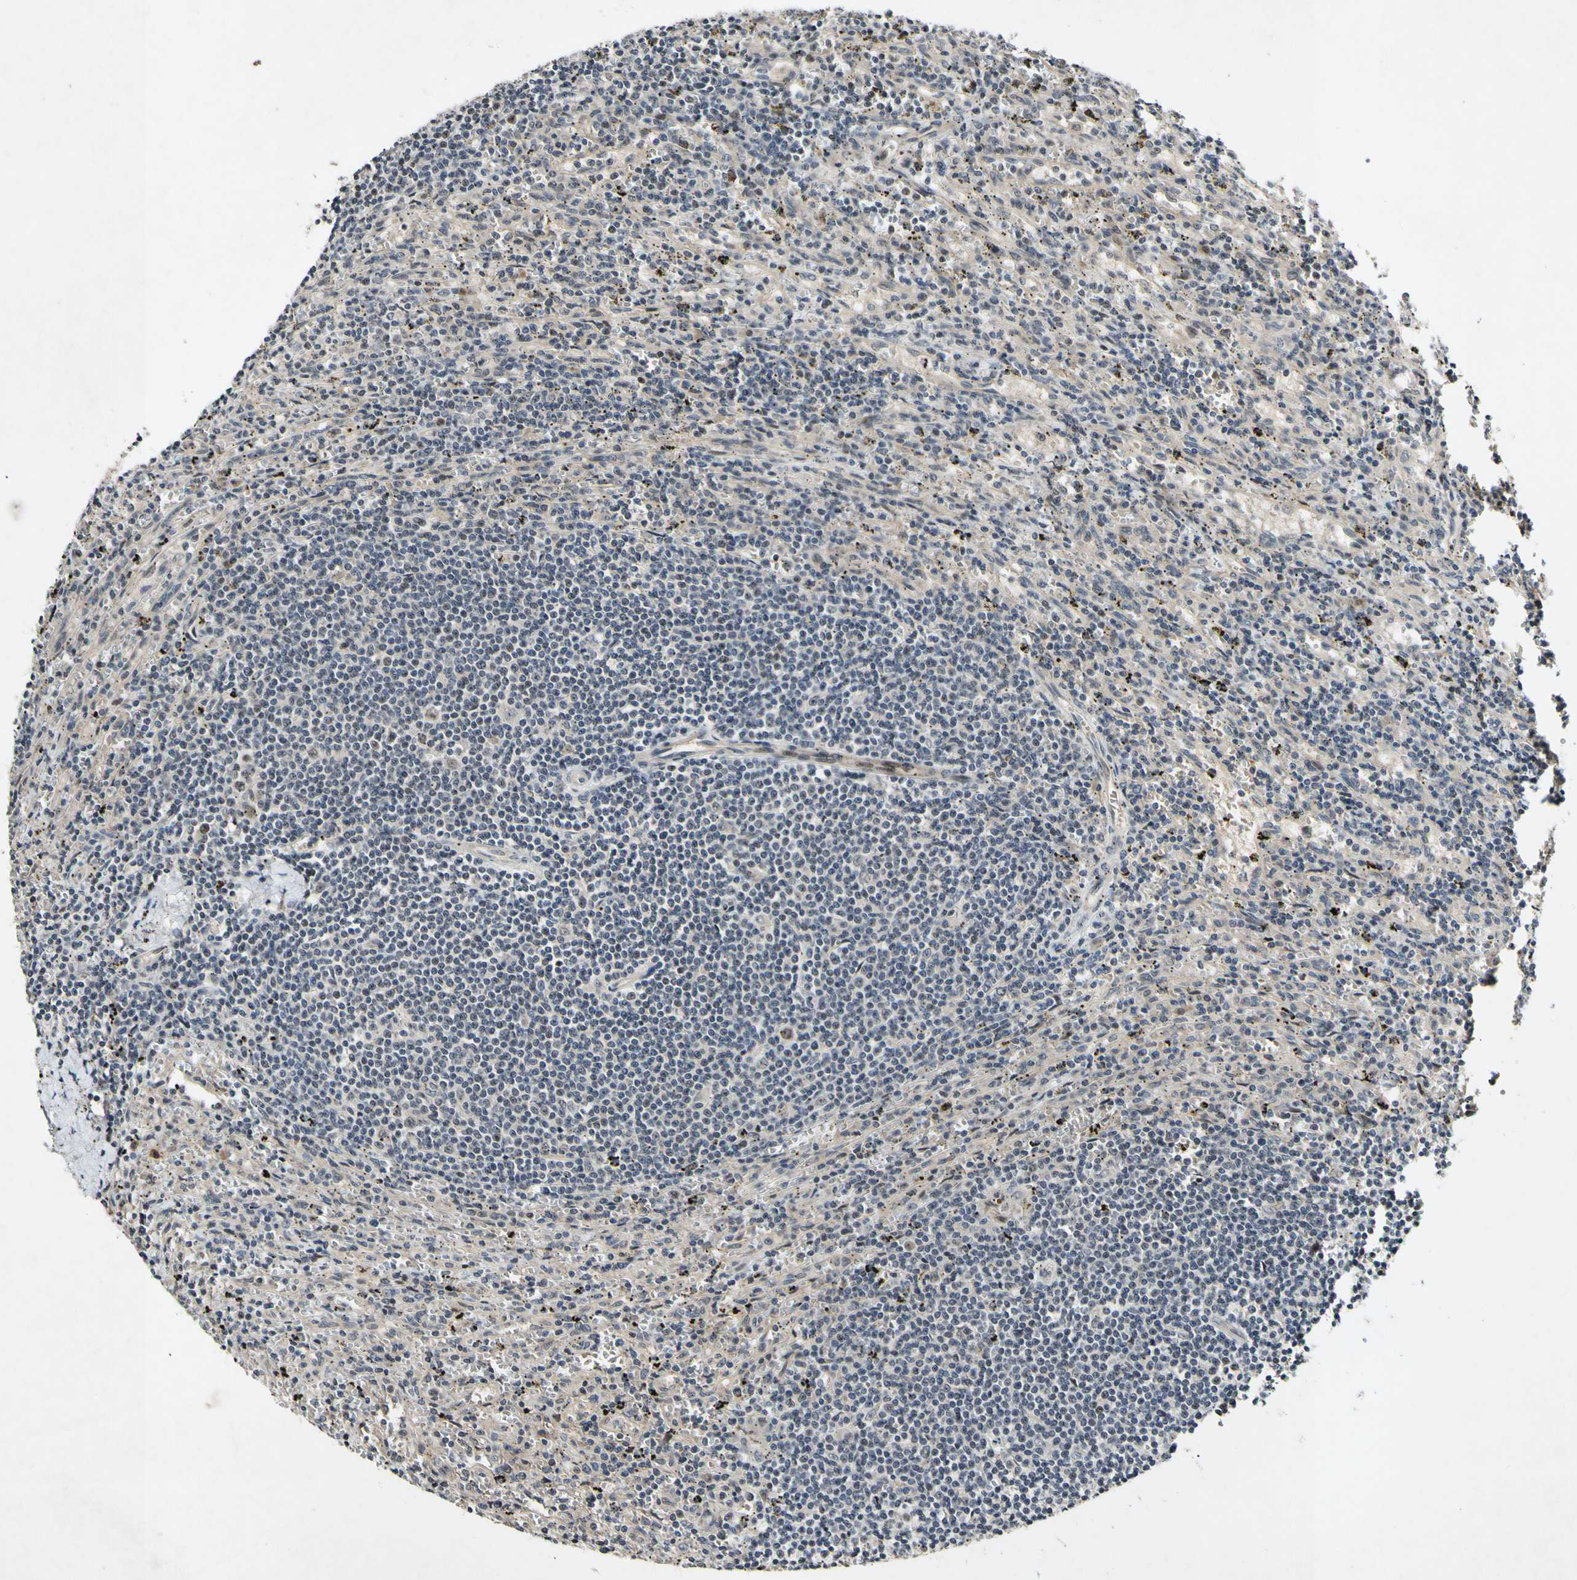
{"staining": {"intensity": "negative", "quantity": "none", "location": "none"}, "tissue": "lymphoma", "cell_type": "Tumor cells", "image_type": "cancer", "snomed": [{"axis": "morphology", "description": "Malignant lymphoma, non-Hodgkin's type, Low grade"}, {"axis": "topography", "description": "Spleen"}], "caption": "The histopathology image shows no staining of tumor cells in malignant lymphoma, non-Hodgkin's type (low-grade). (Immunohistochemistry (ihc), brightfield microscopy, high magnification).", "gene": "POLR2F", "patient": {"sex": "male", "age": 76}}